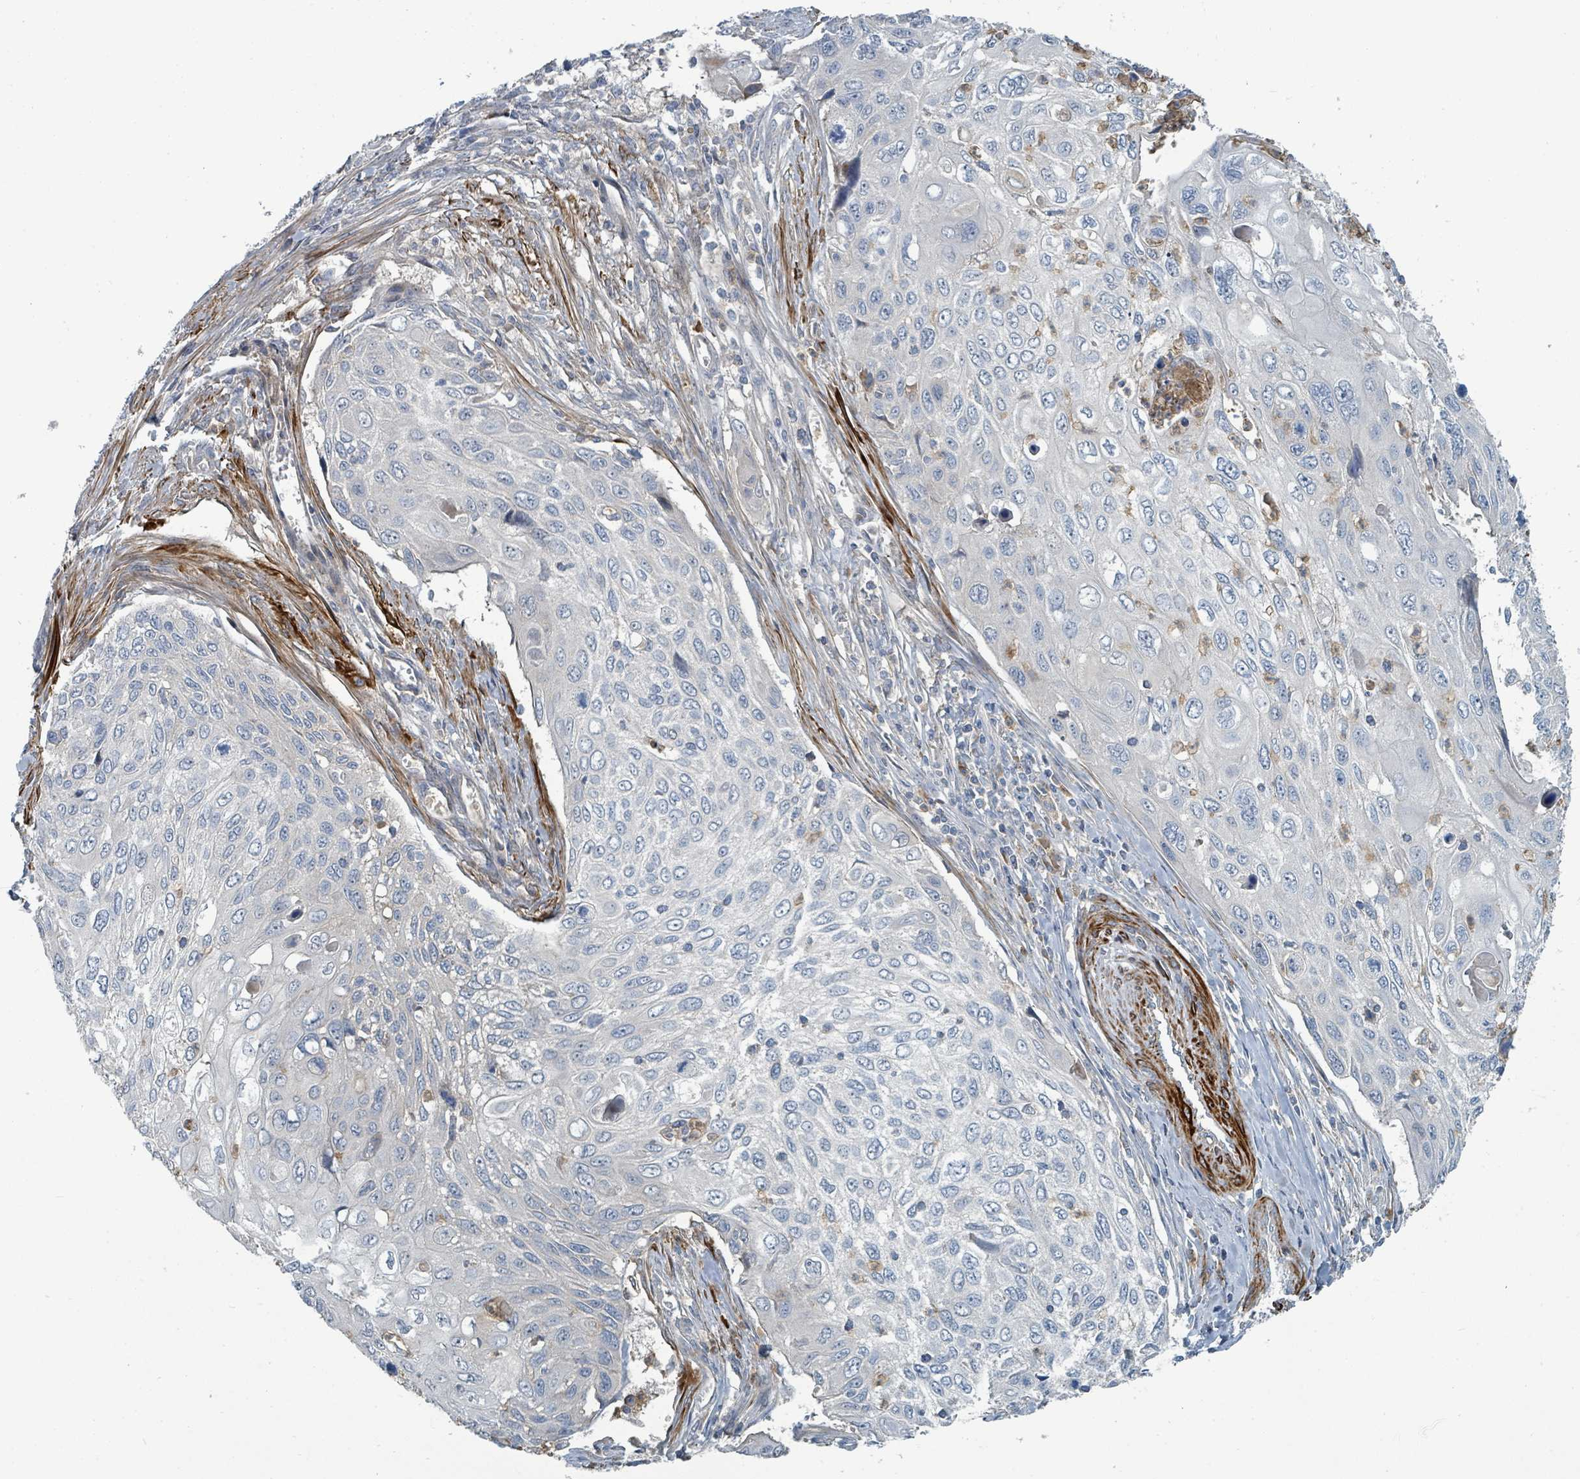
{"staining": {"intensity": "negative", "quantity": "none", "location": "none"}, "tissue": "cervical cancer", "cell_type": "Tumor cells", "image_type": "cancer", "snomed": [{"axis": "morphology", "description": "Squamous cell carcinoma, NOS"}, {"axis": "topography", "description": "Cervix"}], "caption": "Tumor cells show no significant protein positivity in cervical cancer (squamous cell carcinoma).", "gene": "SLC44A5", "patient": {"sex": "female", "age": 70}}